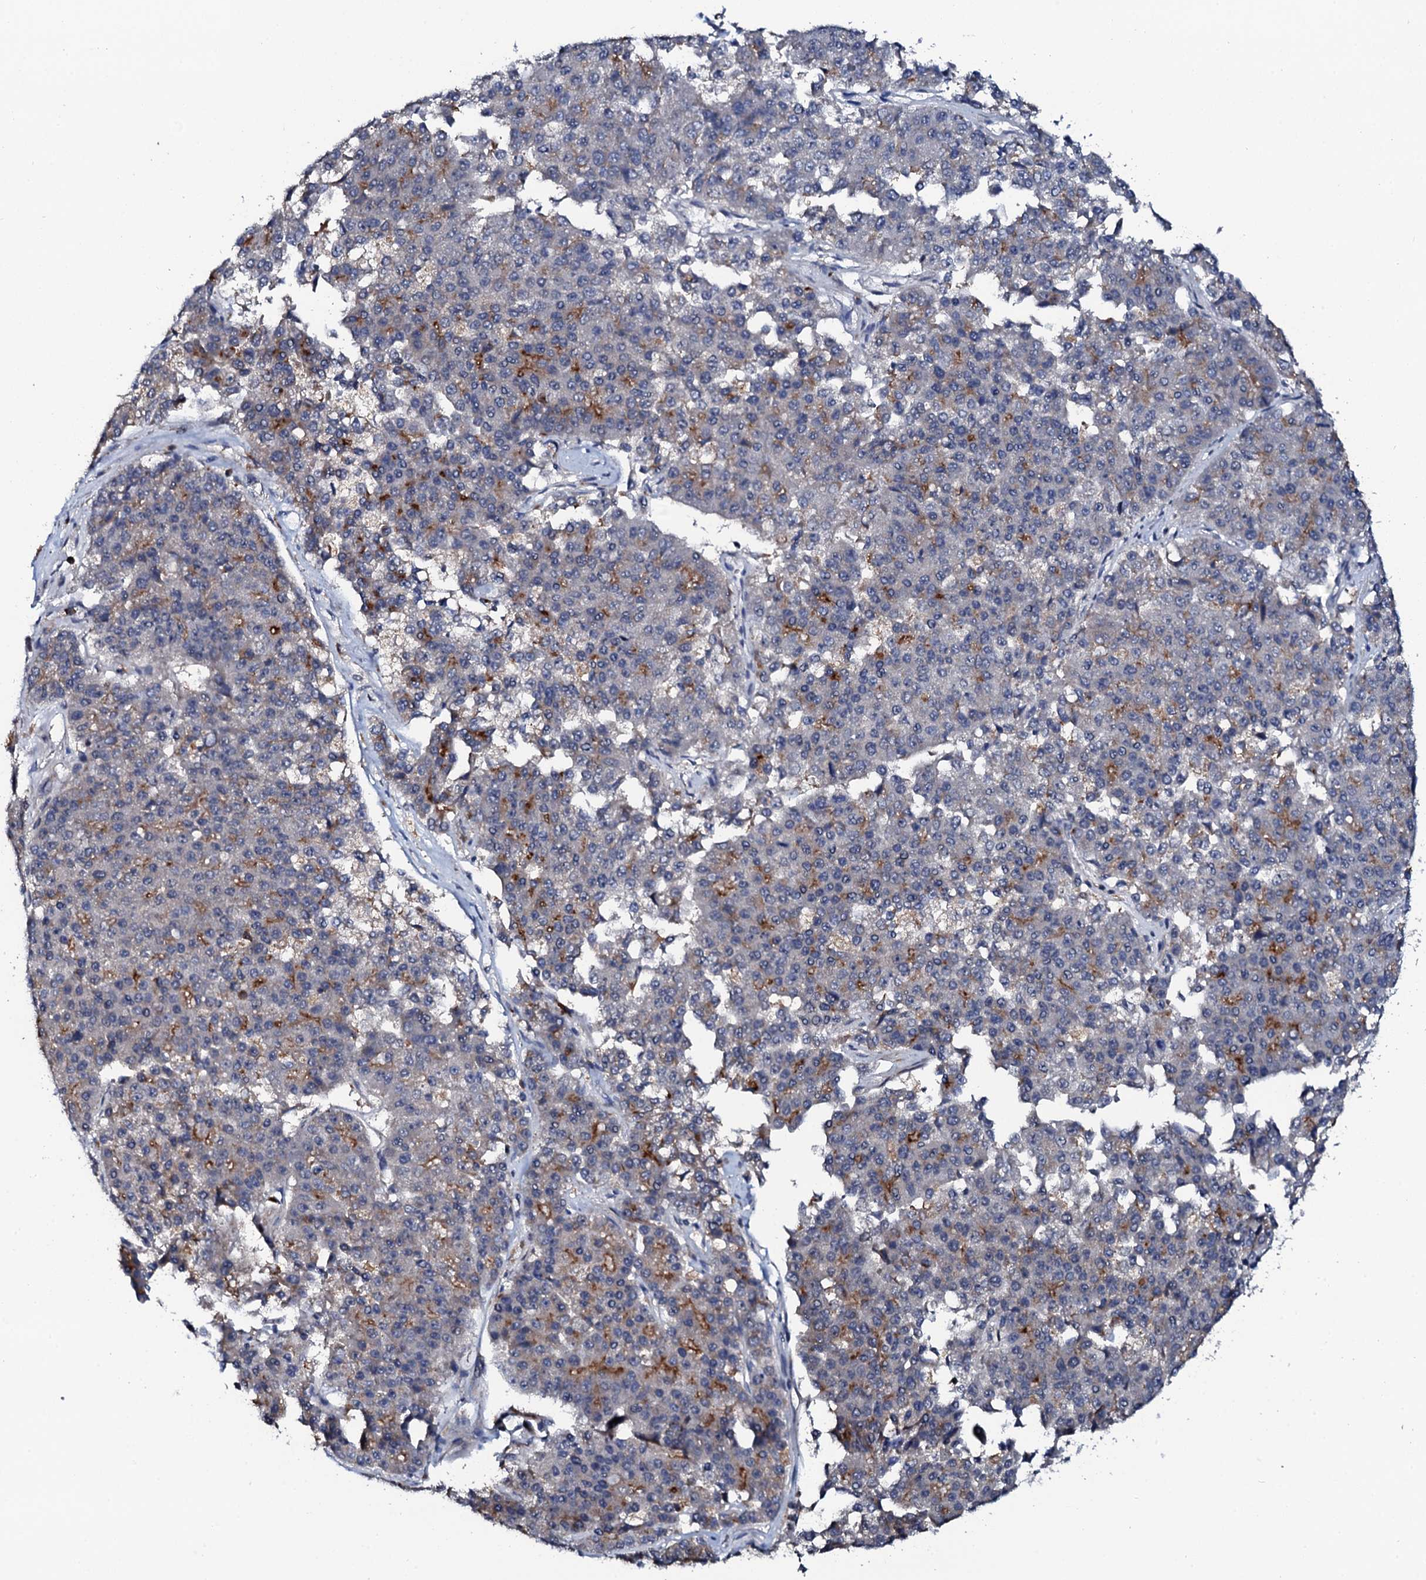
{"staining": {"intensity": "moderate", "quantity": "25%-75%", "location": "cytoplasmic/membranous"}, "tissue": "pancreatic cancer", "cell_type": "Tumor cells", "image_type": "cancer", "snomed": [{"axis": "morphology", "description": "Adenocarcinoma, NOS"}, {"axis": "topography", "description": "Pancreas"}], "caption": "Protein staining of adenocarcinoma (pancreatic) tissue shows moderate cytoplasmic/membranous staining in approximately 25%-75% of tumor cells.", "gene": "VAMP8", "patient": {"sex": "male", "age": 50}}